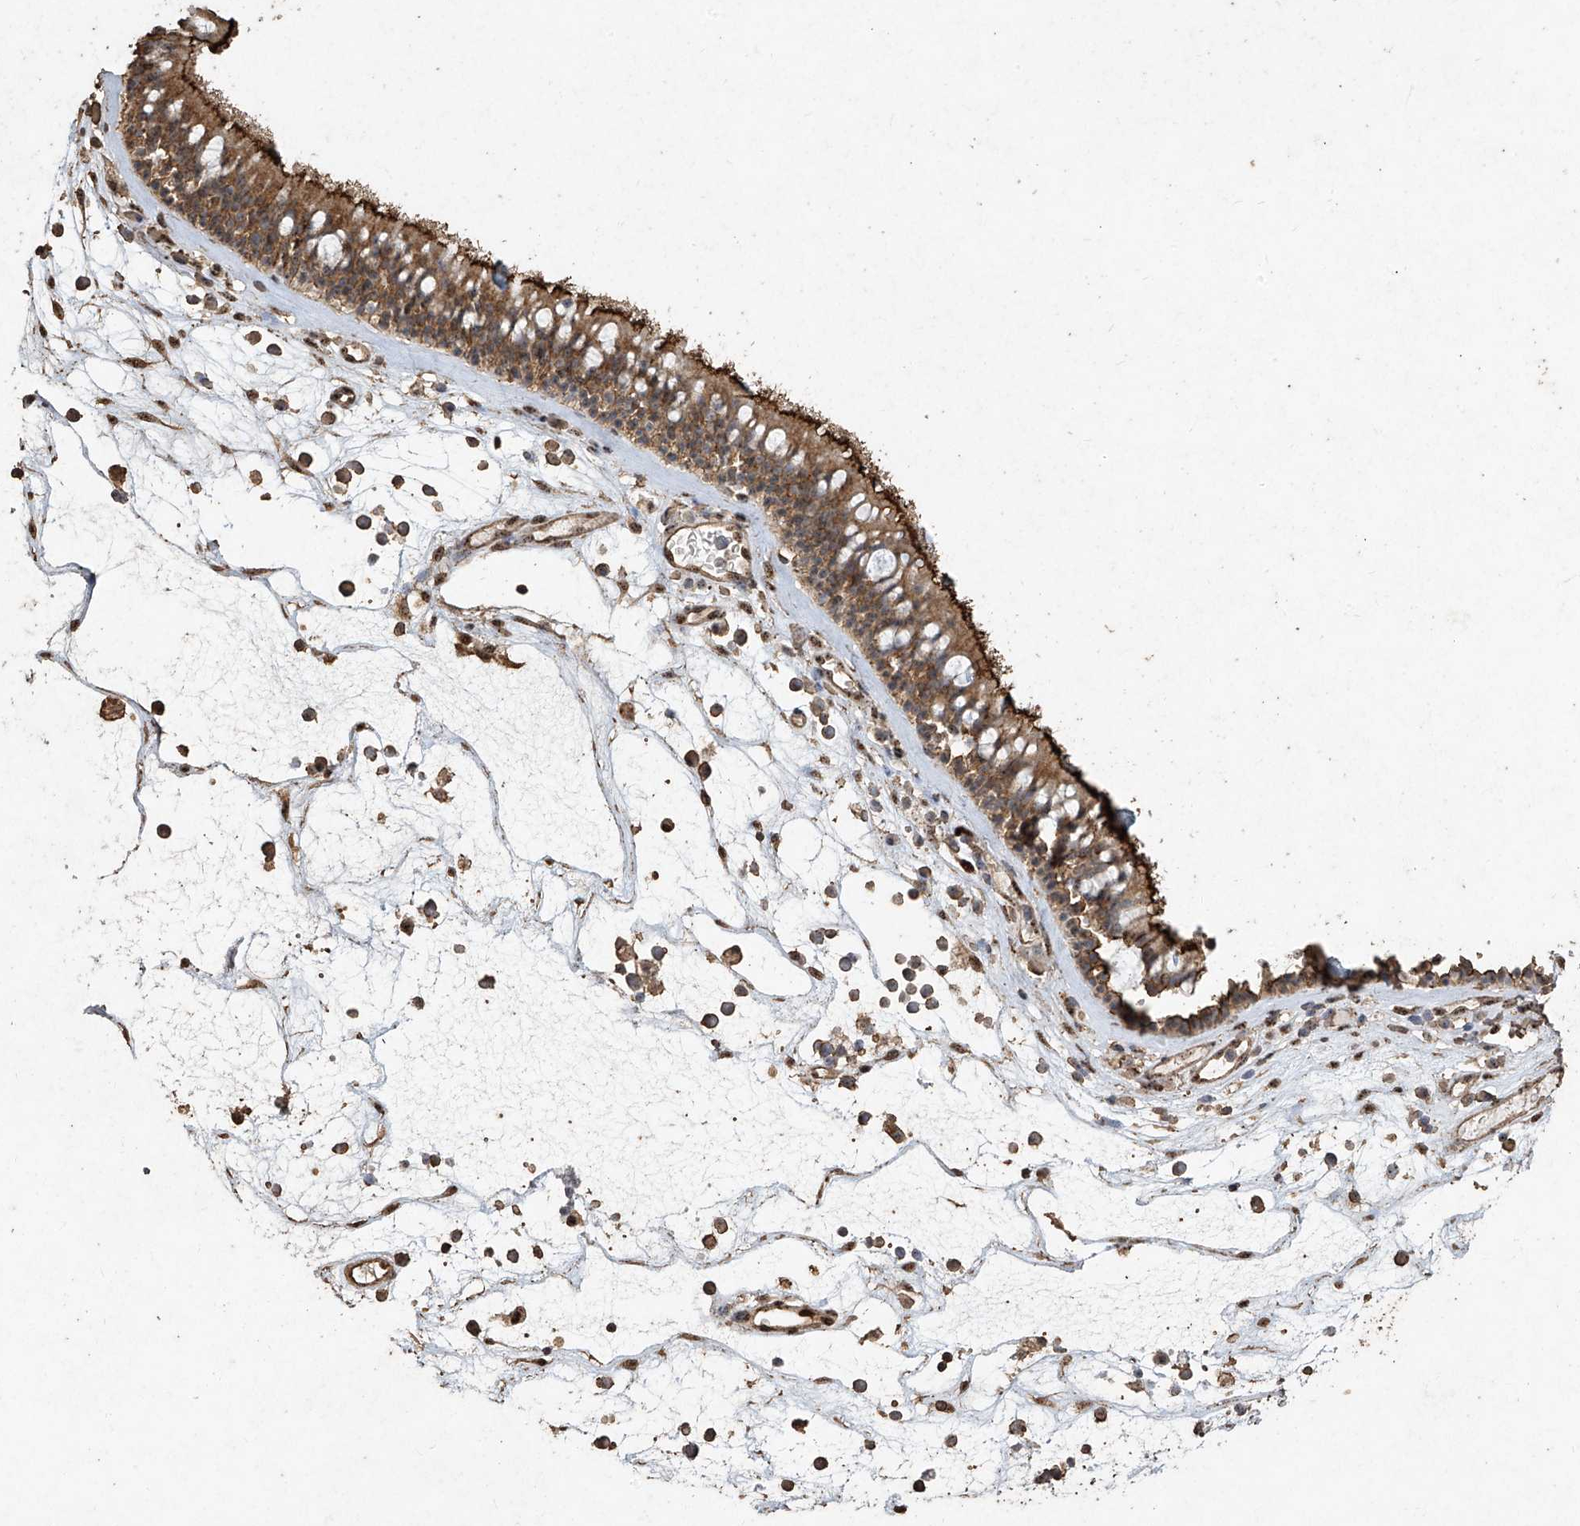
{"staining": {"intensity": "moderate", "quantity": ">75%", "location": "cytoplasmic/membranous,nuclear"}, "tissue": "nasopharynx", "cell_type": "Respiratory epithelial cells", "image_type": "normal", "snomed": [{"axis": "morphology", "description": "Normal tissue, NOS"}, {"axis": "morphology", "description": "Inflammation, NOS"}, {"axis": "morphology", "description": "Malignant melanoma, Metastatic site"}, {"axis": "topography", "description": "Nasopharynx"}], "caption": "Moderate cytoplasmic/membranous,nuclear protein positivity is identified in approximately >75% of respiratory epithelial cells in nasopharynx.", "gene": "ERBB3", "patient": {"sex": "male", "age": 70}}